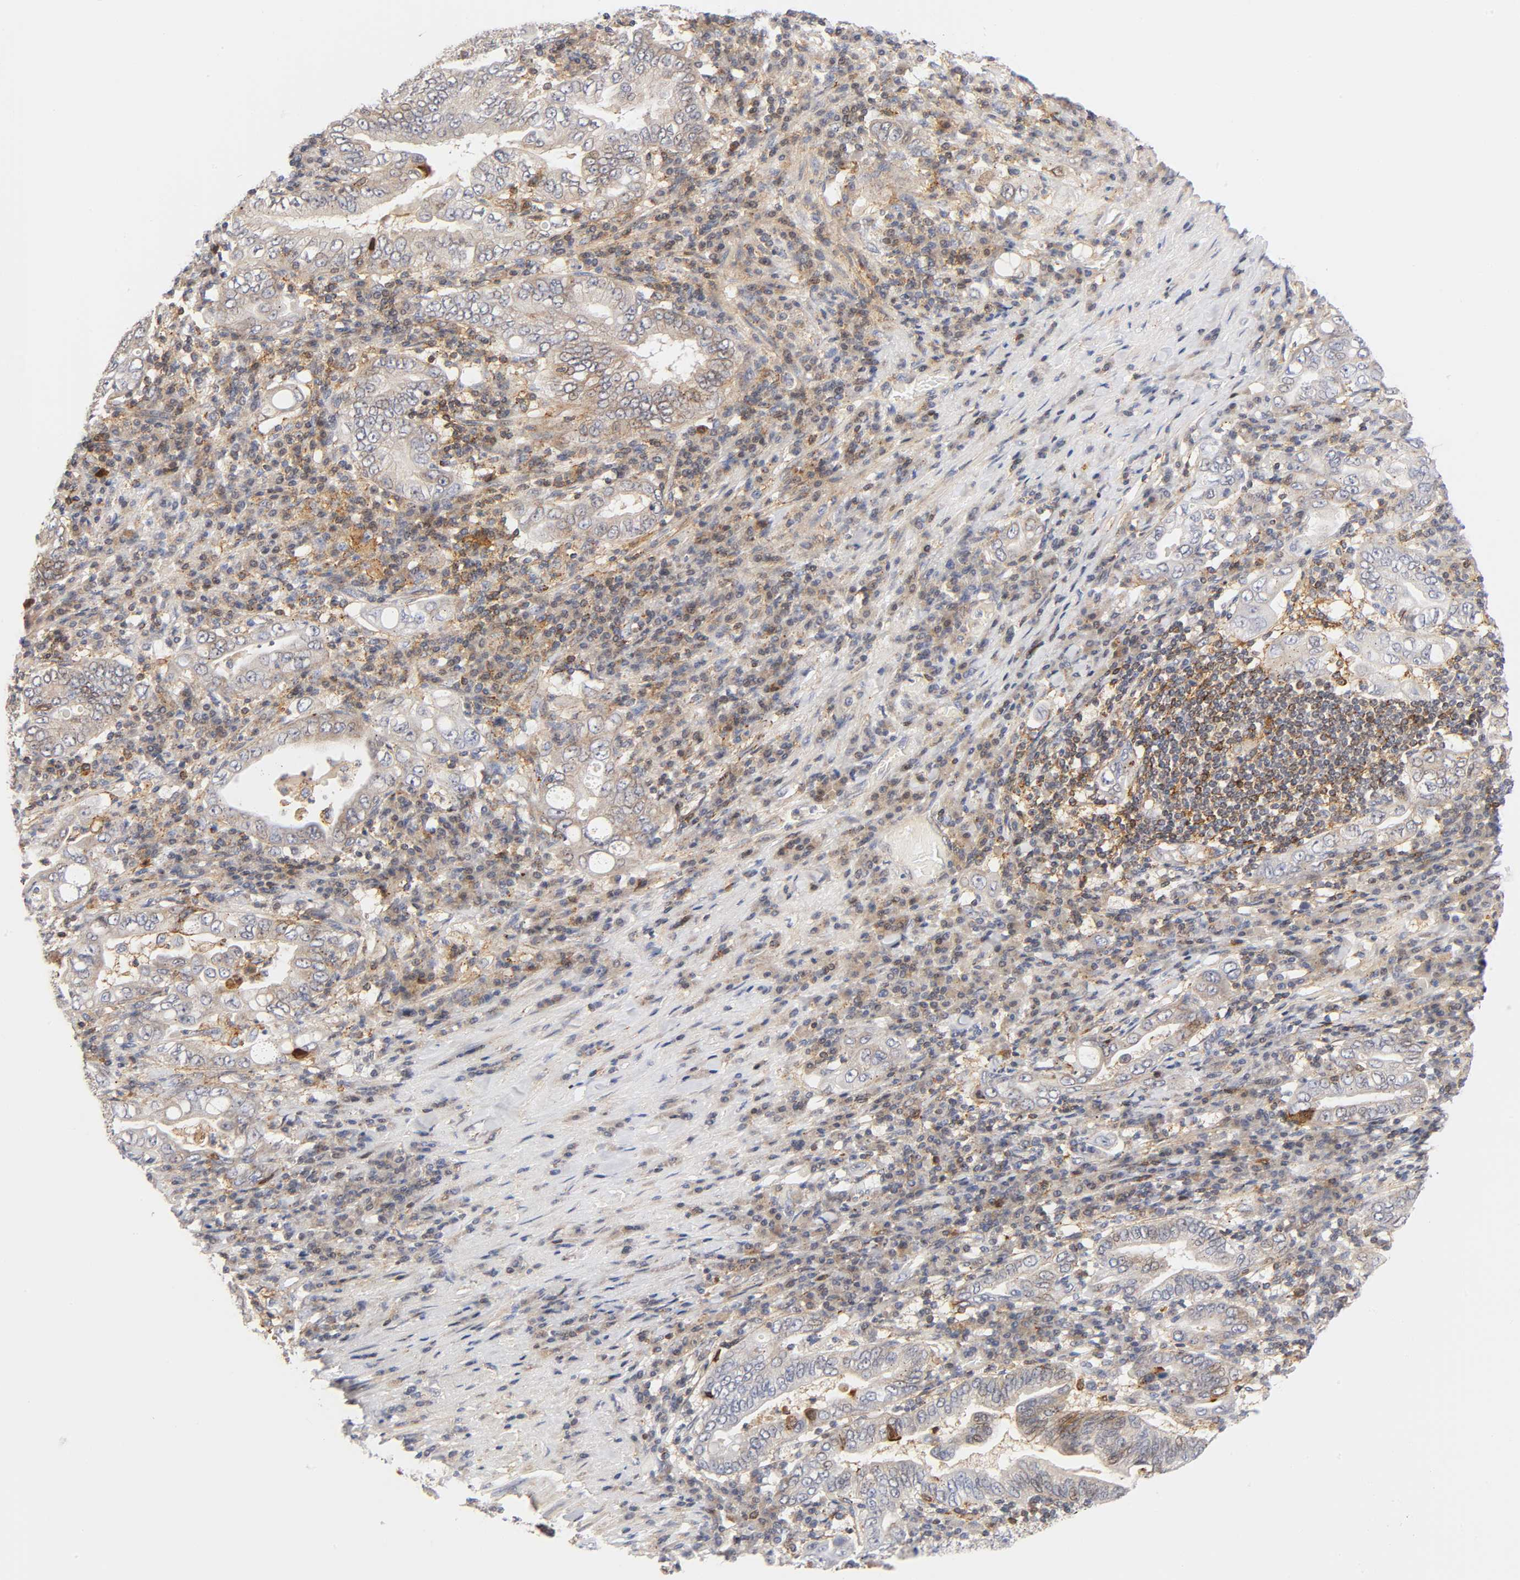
{"staining": {"intensity": "weak", "quantity": ">75%", "location": "cytoplasmic/membranous"}, "tissue": "stomach cancer", "cell_type": "Tumor cells", "image_type": "cancer", "snomed": [{"axis": "morphology", "description": "Normal tissue, NOS"}, {"axis": "morphology", "description": "Adenocarcinoma, NOS"}, {"axis": "topography", "description": "Esophagus"}, {"axis": "topography", "description": "Stomach, upper"}, {"axis": "topography", "description": "Peripheral nerve tissue"}], "caption": "This is an image of IHC staining of stomach cancer, which shows weak staining in the cytoplasmic/membranous of tumor cells.", "gene": "ANXA7", "patient": {"sex": "male", "age": 62}}